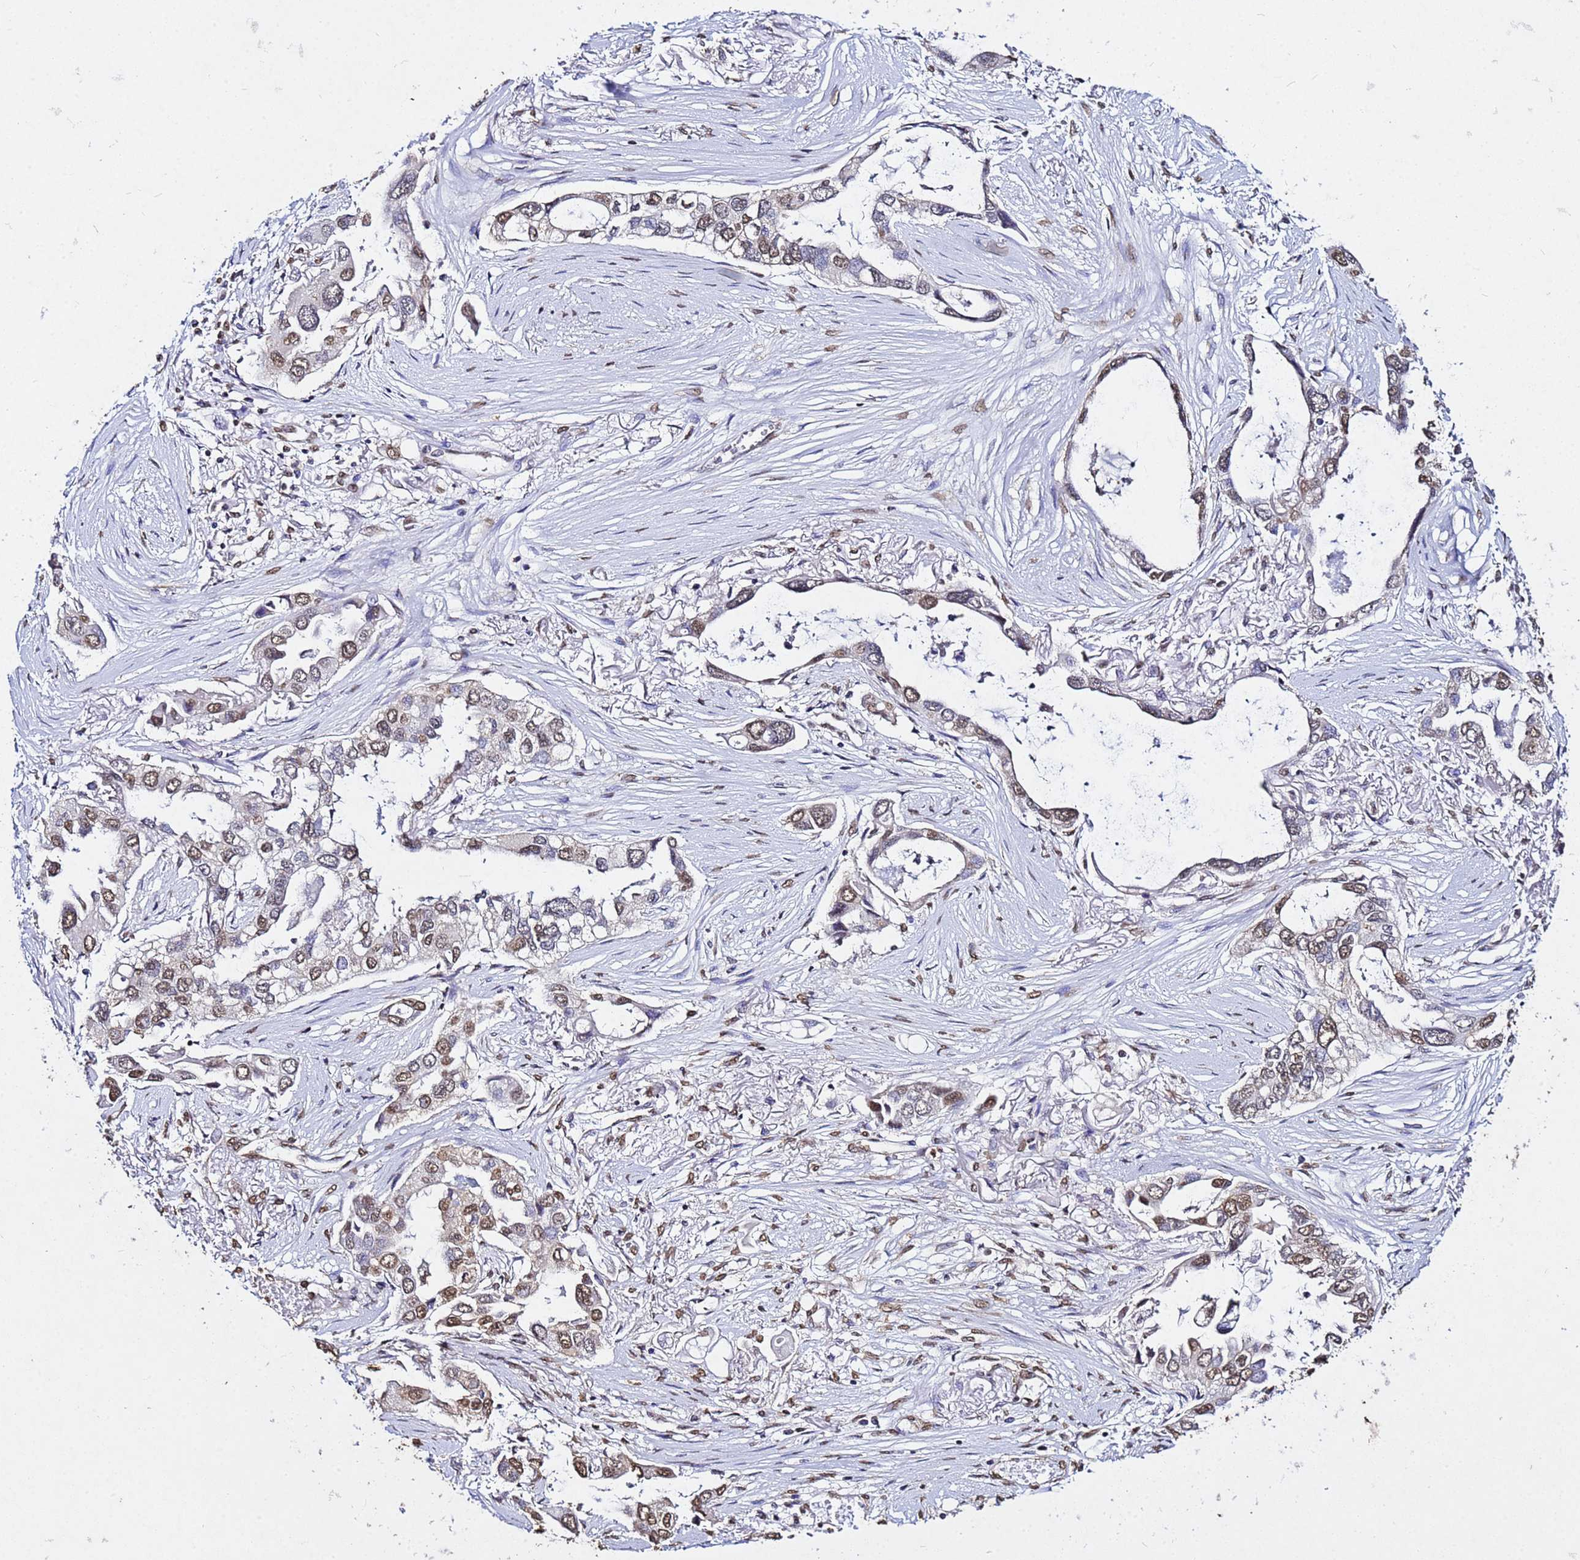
{"staining": {"intensity": "moderate", "quantity": ">75%", "location": "nuclear"}, "tissue": "lung cancer", "cell_type": "Tumor cells", "image_type": "cancer", "snomed": [{"axis": "morphology", "description": "Adenocarcinoma, NOS"}, {"axis": "topography", "description": "Lung"}], "caption": "Immunohistochemistry (IHC) (DAB (3,3'-diaminobenzidine)) staining of lung adenocarcinoma reveals moderate nuclear protein positivity in approximately >75% of tumor cells.", "gene": "MYOCD", "patient": {"sex": "female", "age": 76}}